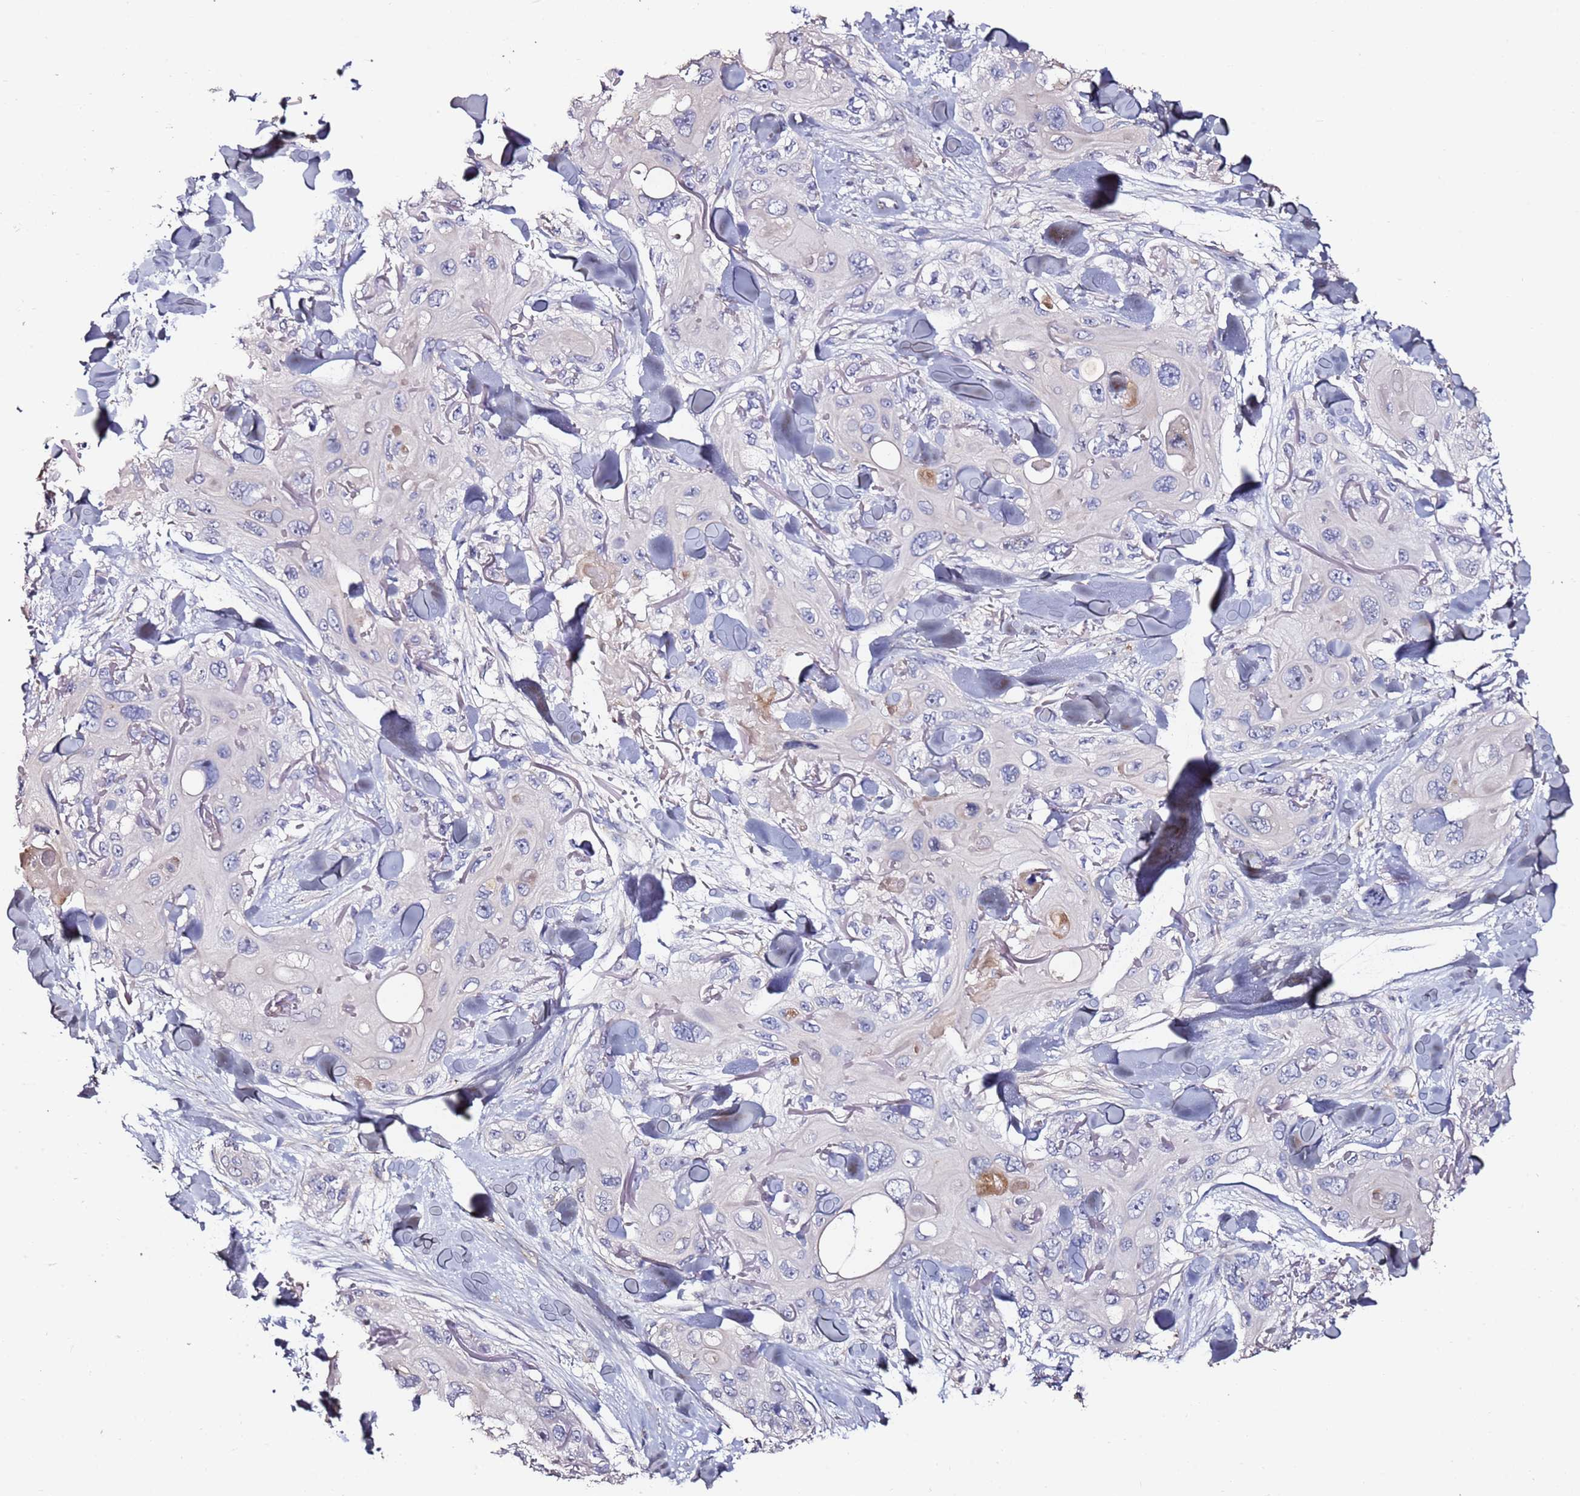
{"staining": {"intensity": "negative", "quantity": "none", "location": "none"}, "tissue": "skin cancer", "cell_type": "Tumor cells", "image_type": "cancer", "snomed": [{"axis": "morphology", "description": "Normal tissue, NOS"}, {"axis": "morphology", "description": "Squamous cell carcinoma, NOS"}, {"axis": "topography", "description": "Skin"}], "caption": "A high-resolution histopathology image shows immunohistochemistry staining of squamous cell carcinoma (skin), which exhibits no significant positivity in tumor cells.", "gene": "C3orf80", "patient": {"sex": "male", "age": 72}}